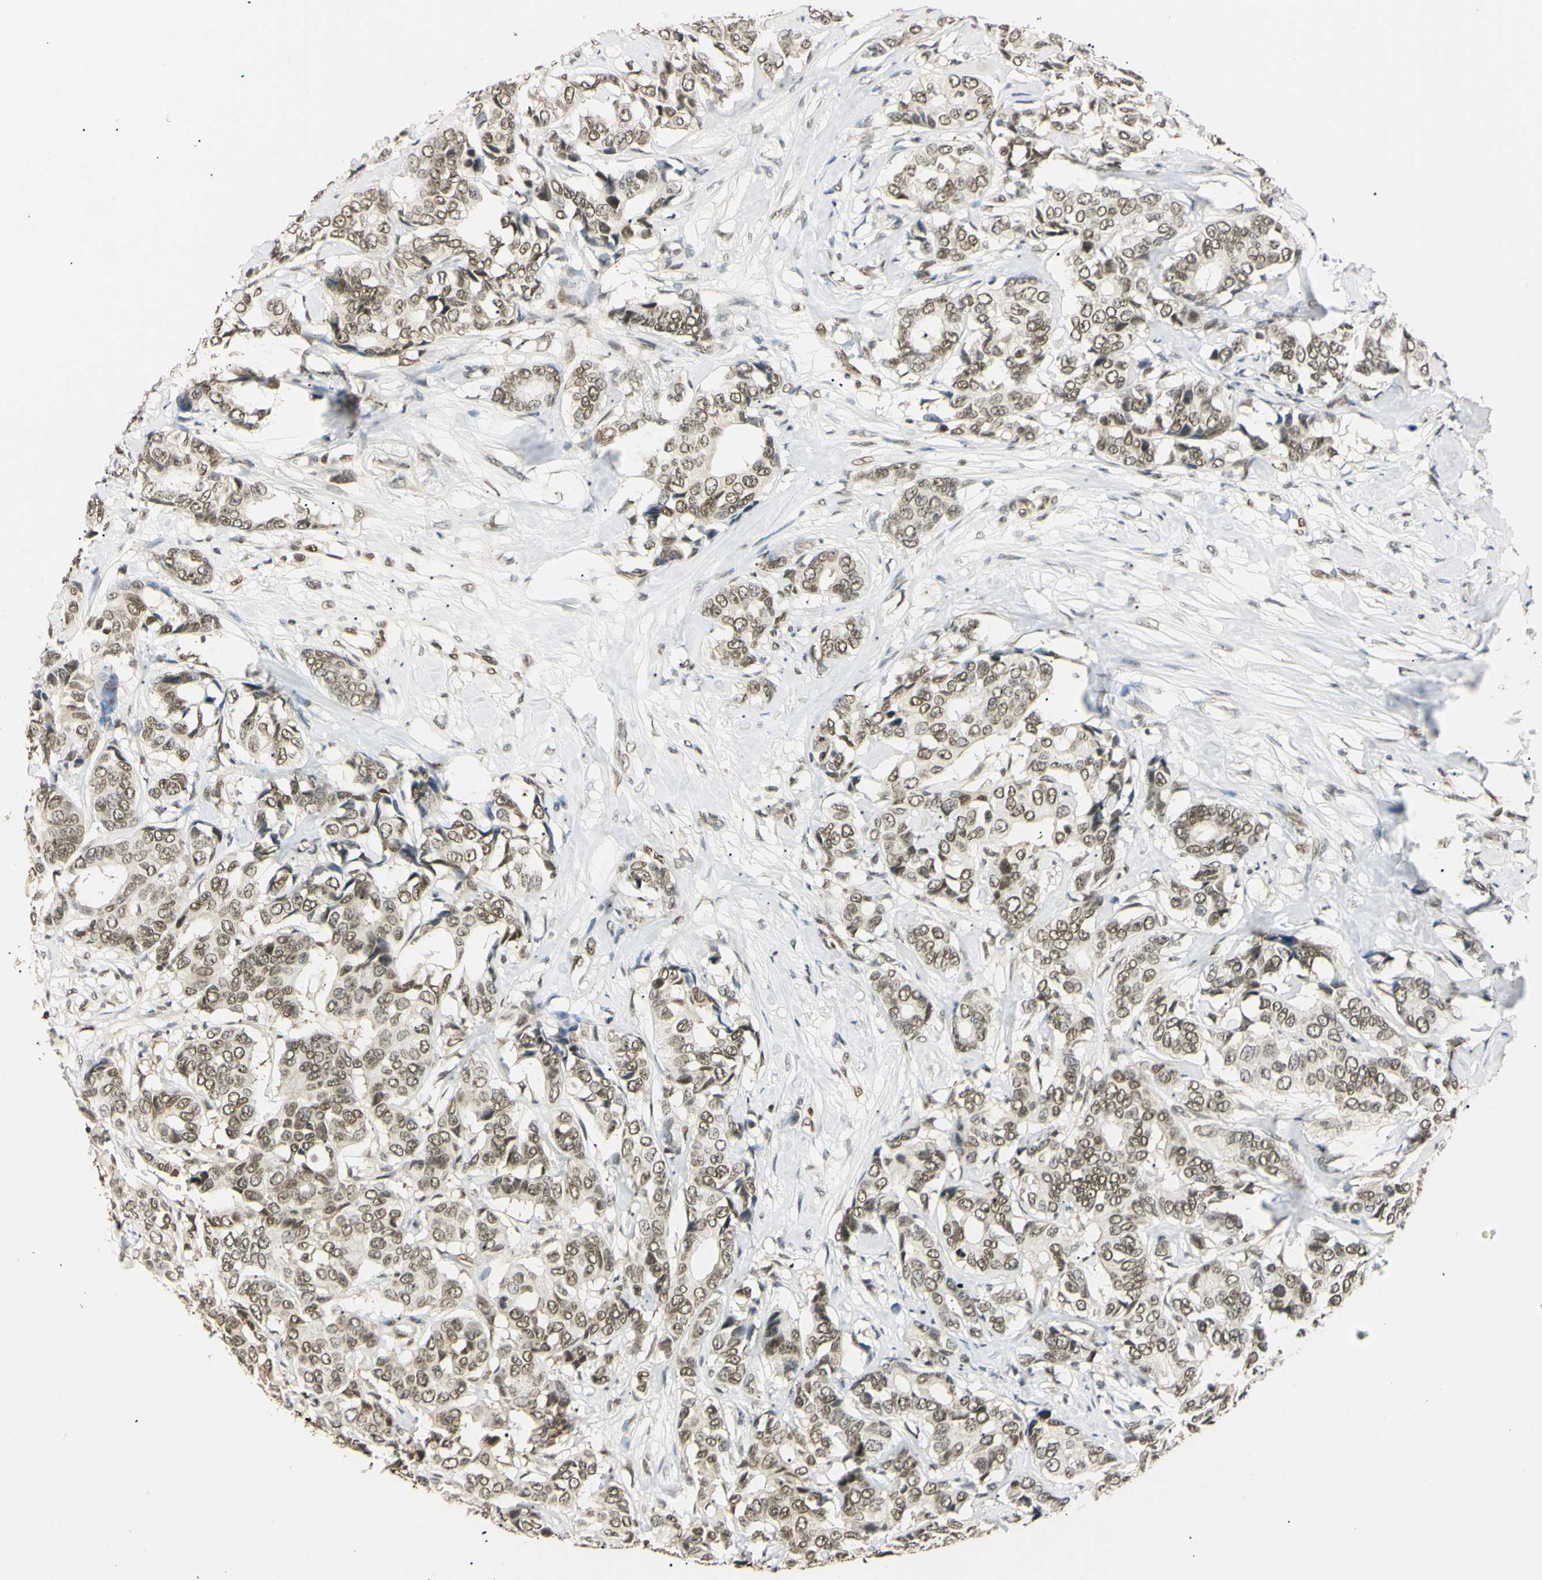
{"staining": {"intensity": "moderate", "quantity": ">75%", "location": "nuclear"}, "tissue": "breast cancer", "cell_type": "Tumor cells", "image_type": "cancer", "snomed": [{"axis": "morphology", "description": "Duct carcinoma"}, {"axis": "topography", "description": "Breast"}], "caption": "Moderate nuclear protein expression is seen in about >75% of tumor cells in intraductal carcinoma (breast). (Stains: DAB (3,3'-diaminobenzidine) in brown, nuclei in blue, Microscopy: brightfield microscopy at high magnification).", "gene": "SMARCA5", "patient": {"sex": "female", "age": 87}}